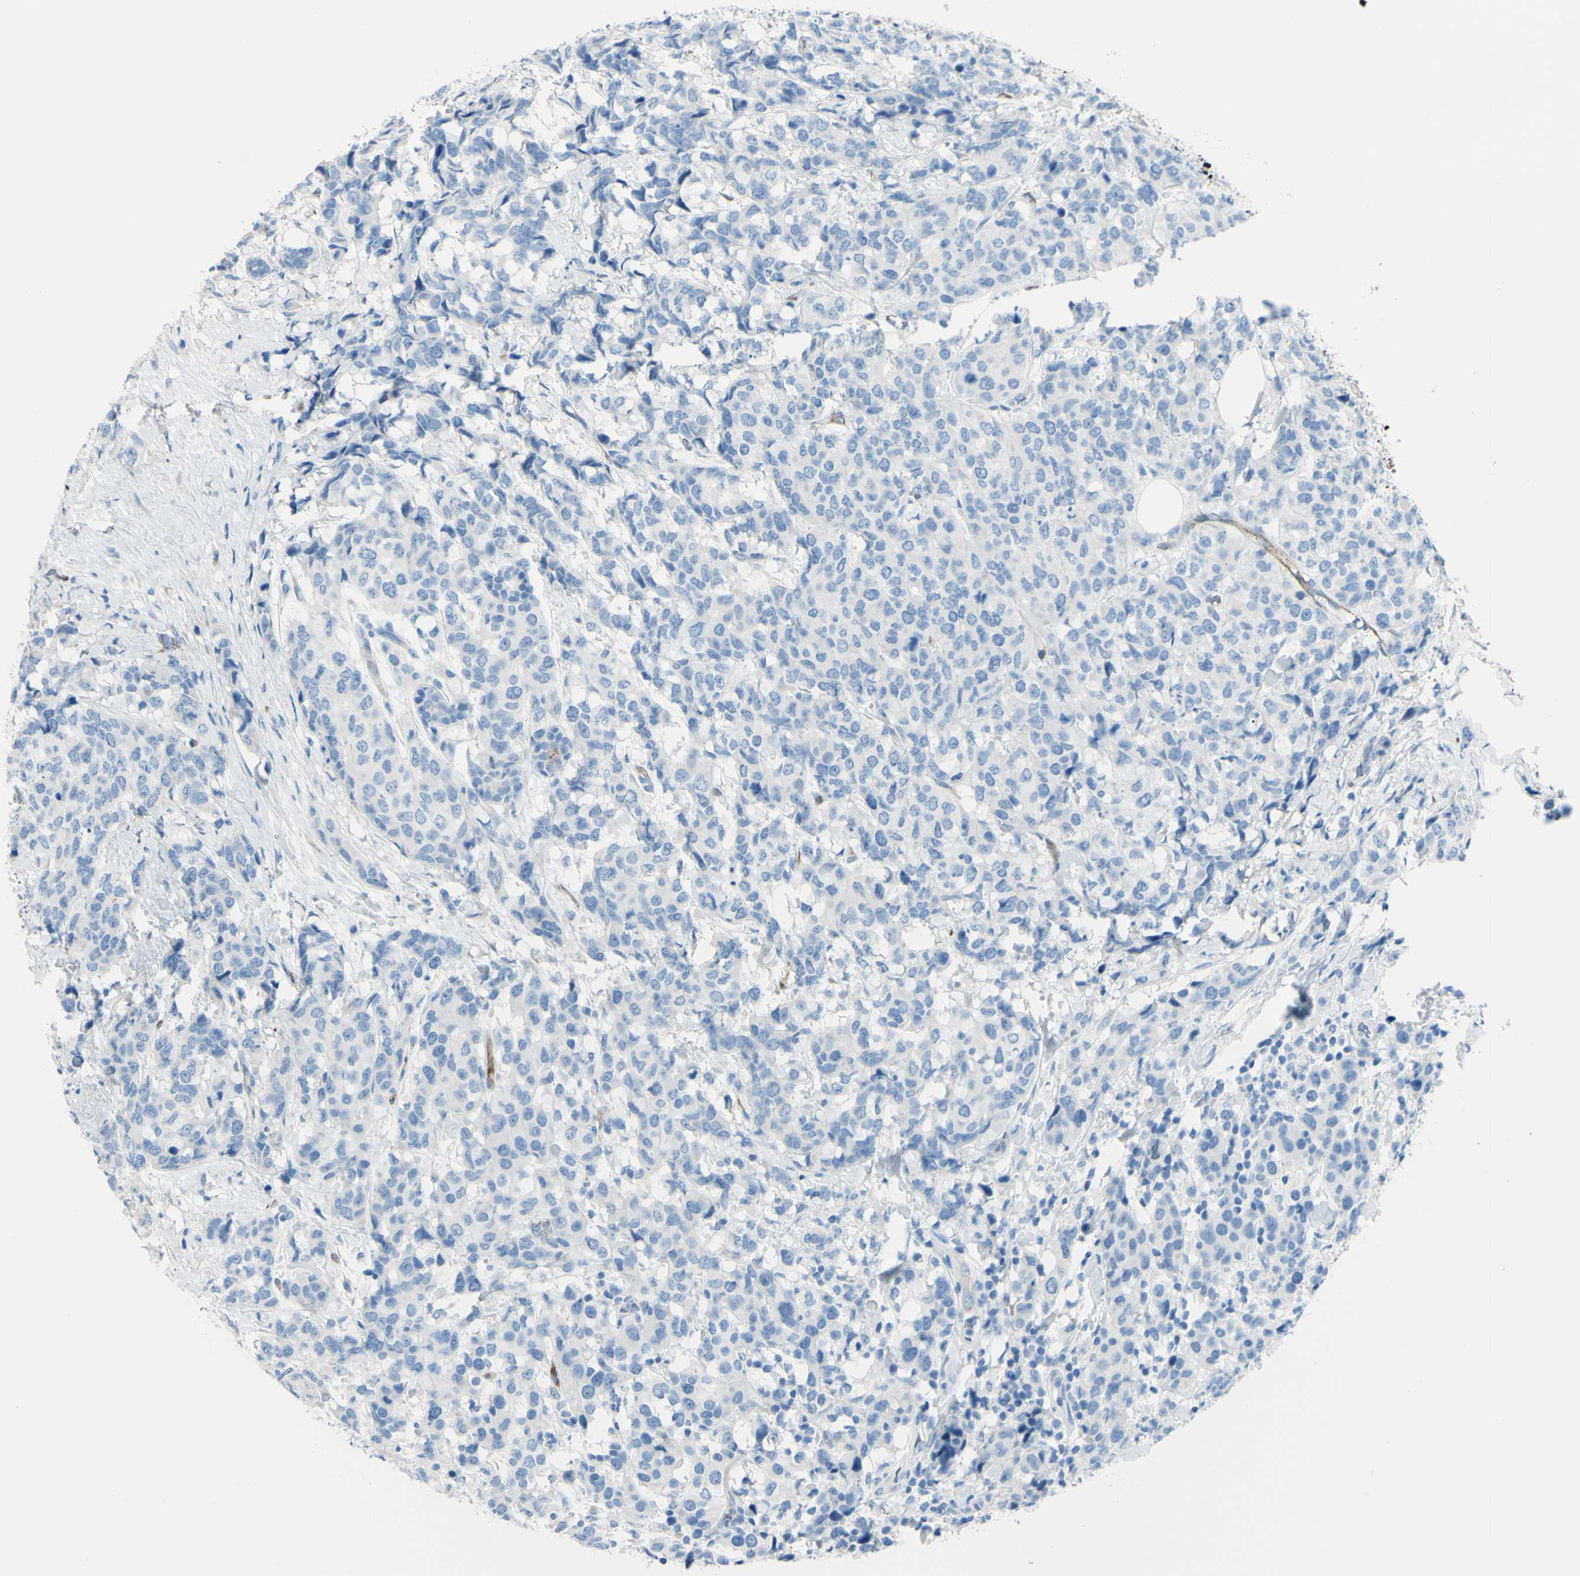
{"staining": {"intensity": "negative", "quantity": "none", "location": "none"}, "tissue": "breast cancer", "cell_type": "Tumor cells", "image_type": "cancer", "snomed": [{"axis": "morphology", "description": "Lobular carcinoma"}, {"axis": "topography", "description": "Breast"}], "caption": "Tumor cells show no significant positivity in breast lobular carcinoma.", "gene": "FOLH1", "patient": {"sex": "female", "age": 59}}